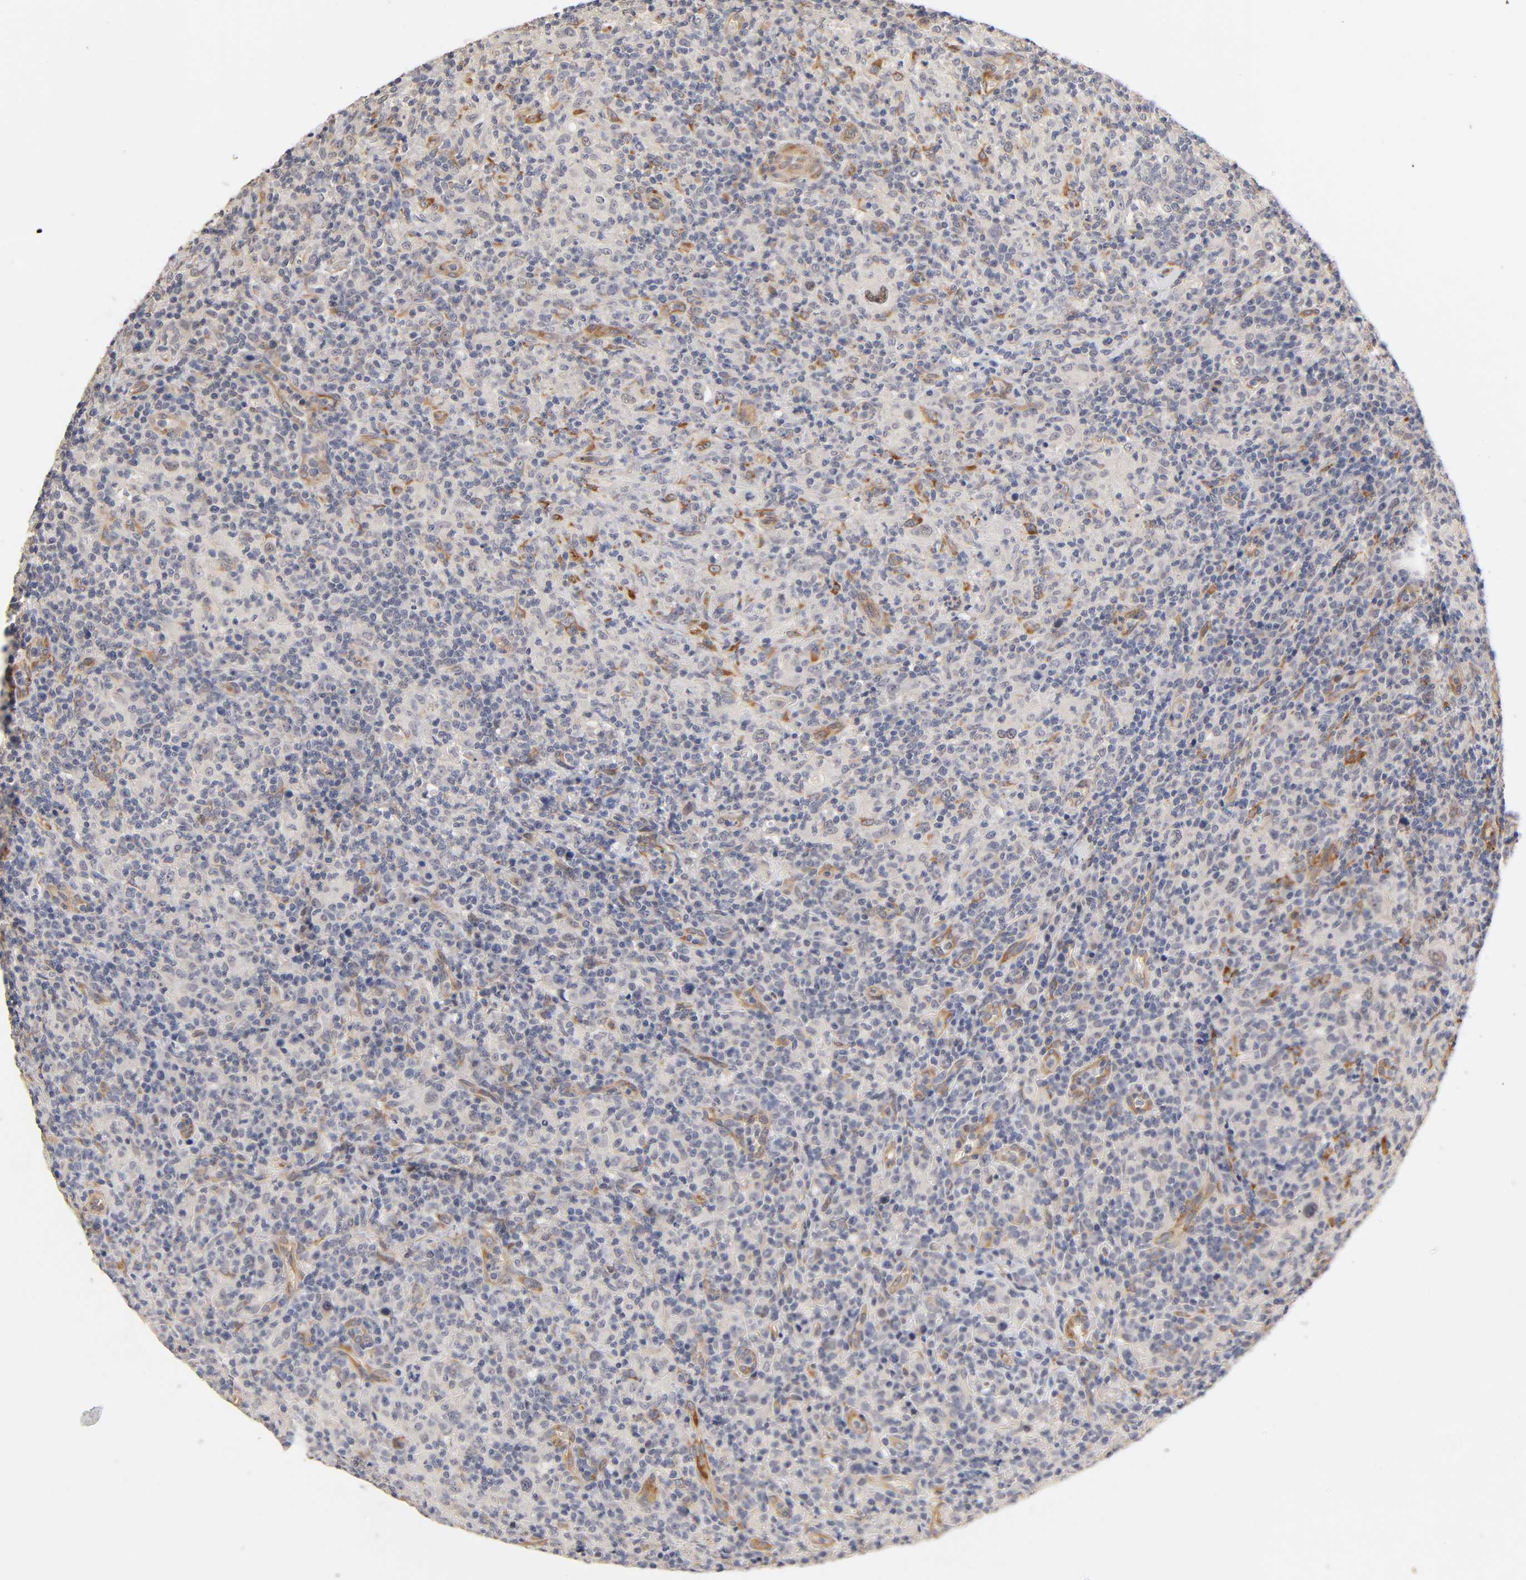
{"staining": {"intensity": "weak", "quantity": "<25%", "location": "cytoplasmic/membranous"}, "tissue": "lymphoma", "cell_type": "Tumor cells", "image_type": "cancer", "snomed": [{"axis": "morphology", "description": "Hodgkin's disease, NOS"}, {"axis": "topography", "description": "Lymph node"}], "caption": "Lymphoma was stained to show a protein in brown. There is no significant expression in tumor cells.", "gene": "LAMB1", "patient": {"sex": "male", "age": 65}}